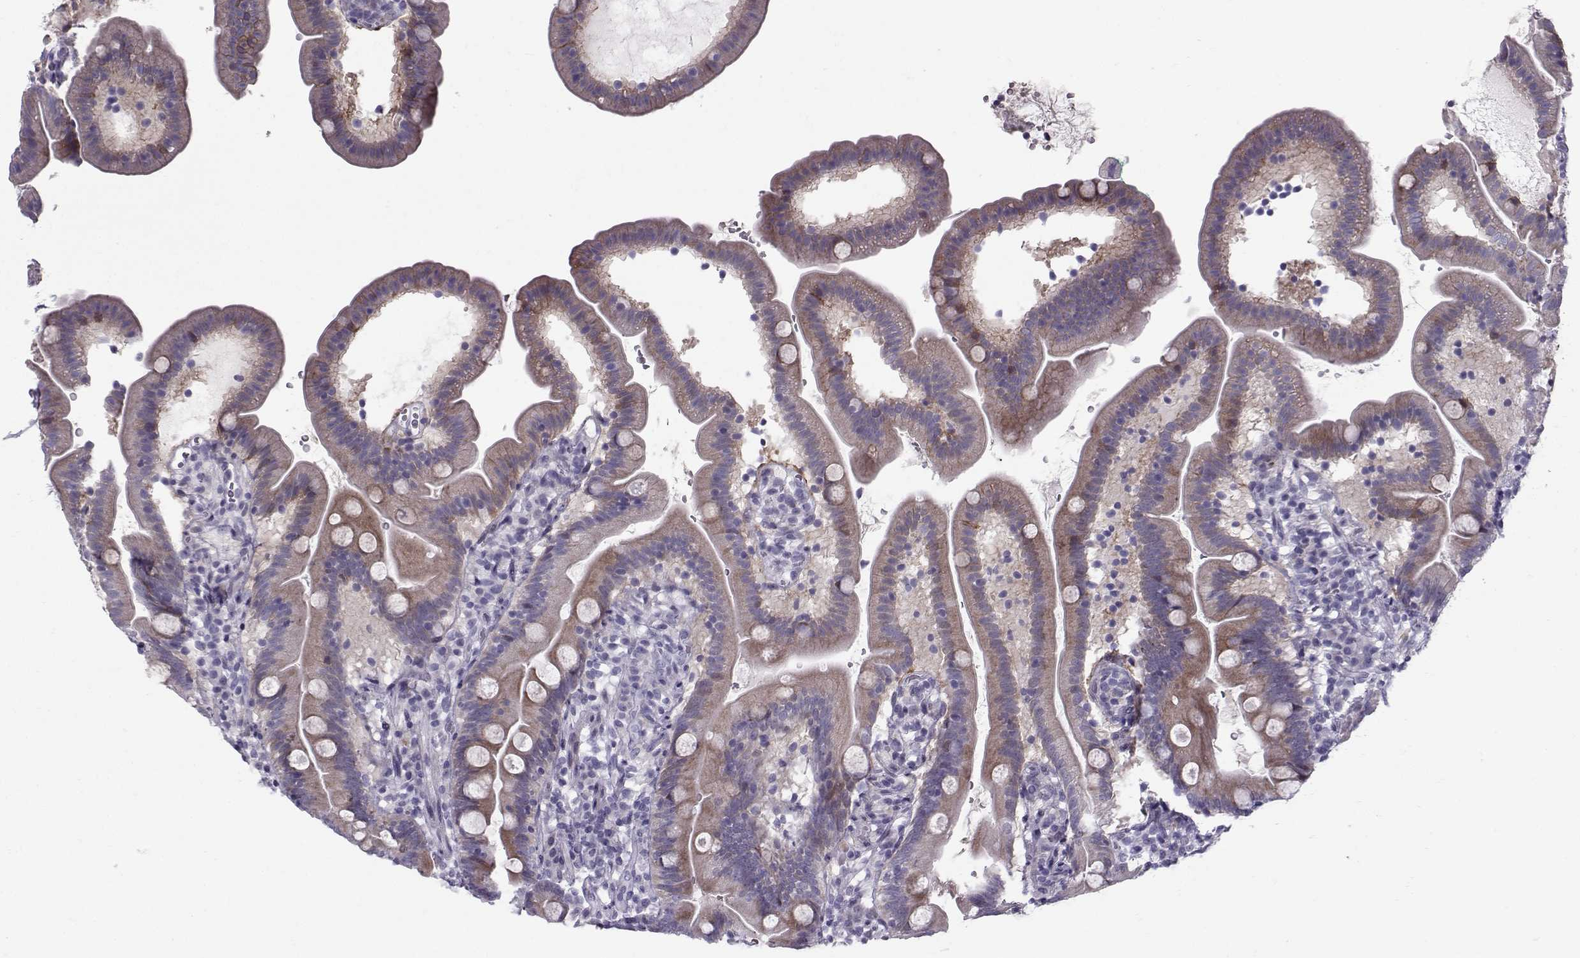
{"staining": {"intensity": "moderate", "quantity": ">75%", "location": "cytoplasmic/membranous"}, "tissue": "duodenum", "cell_type": "Glandular cells", "image_type": "normal", "snomed": [{"axis": "morphology", "description": "Normal tissue, NOS"}, {"axis": "topography", "description": "Duodenum"}], "caption": "Moderate cytoplasmic/membranous positivity is appreciated in approximately >75% of glandular cells in normal duodenum. Using DAB (3,3'-diaminobenzidine) (brown) and hematoxylin (blue) stains, captured at high magnification using brightfield microscopy.", "gene": "DMRT3", "patient": {"sex": "female", "age": 67}}